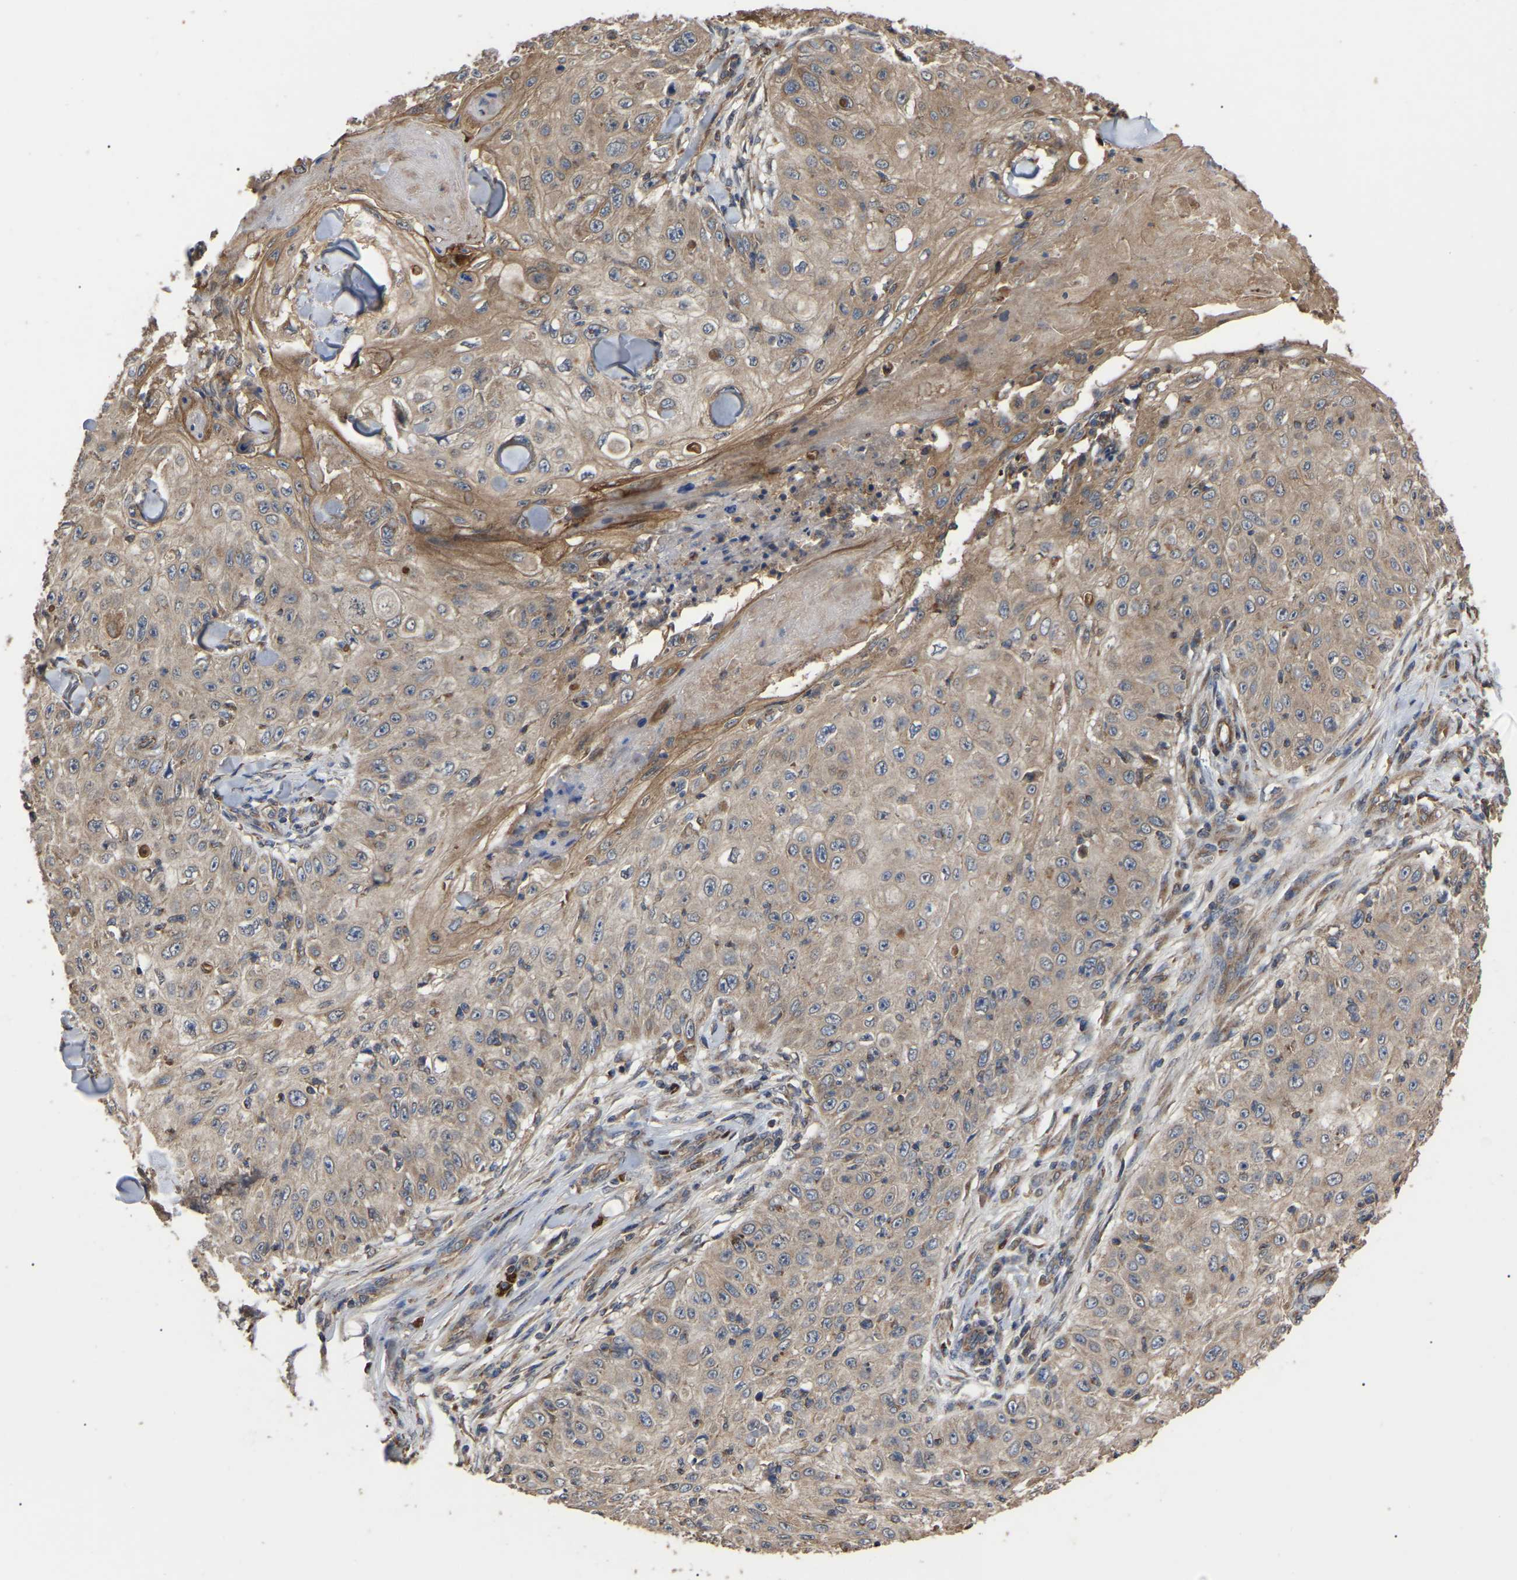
{"staining": {"intensity": "moderate", "quantity": "25%-75%", "location": "cytoplasmic/membranous"}, "tissue": "skin cancer", "cell_type": "Tumor cells", "image_type": "cancer", "snomed": [{"axis": "morphology", "description": "Squamous cell carcinoma, NOS"}, {"axis": "topography", "description": "Skin"}], "caption": "Skin squamous cell carcinoma stained with a protein marker reveals moderate staining in tumor cells.", "gene": "GCC1", "patient": {"sex": "male", "age": 86}}